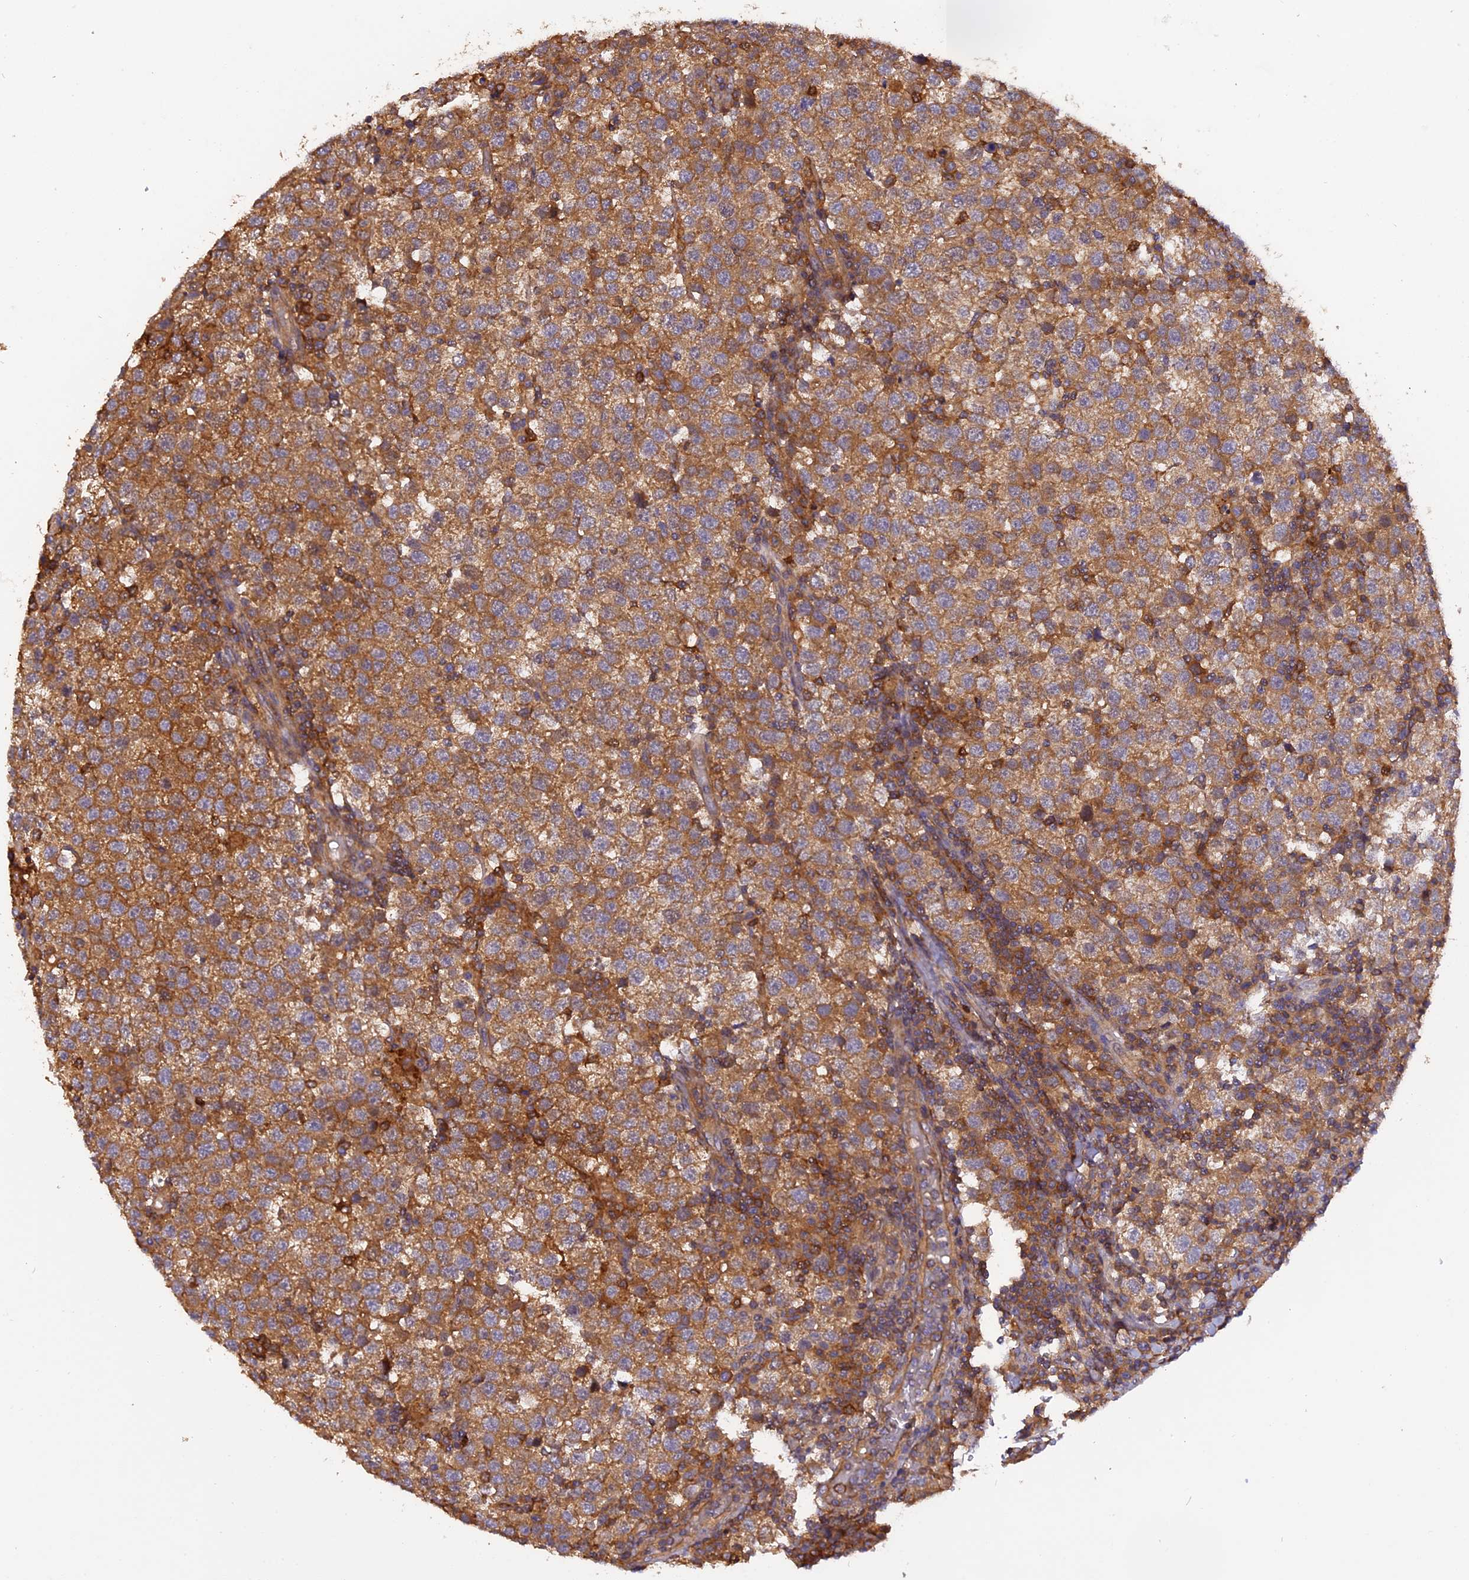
{"staining": {"intensity": "moderate", "quantity": ">75%", "location": "cytoplasmic/membranous"}, "tissue": "testis cancer", "cell_type": "Tumor cells", "image_type": "cancer", "snomed": [{"axis": "morphology", "description": "Seminoma, NOS"}, {"axis": "topography", "description": "Testis"}], "caption": "Testis cancer (seminoma) stained with immunohistochemistry (IHC) displays moderate cytoplasmic/membranous expression in approximately >75% of tumor cells.", "gene": "STOML1", "patient": {"sex": "male", "age": 34}}